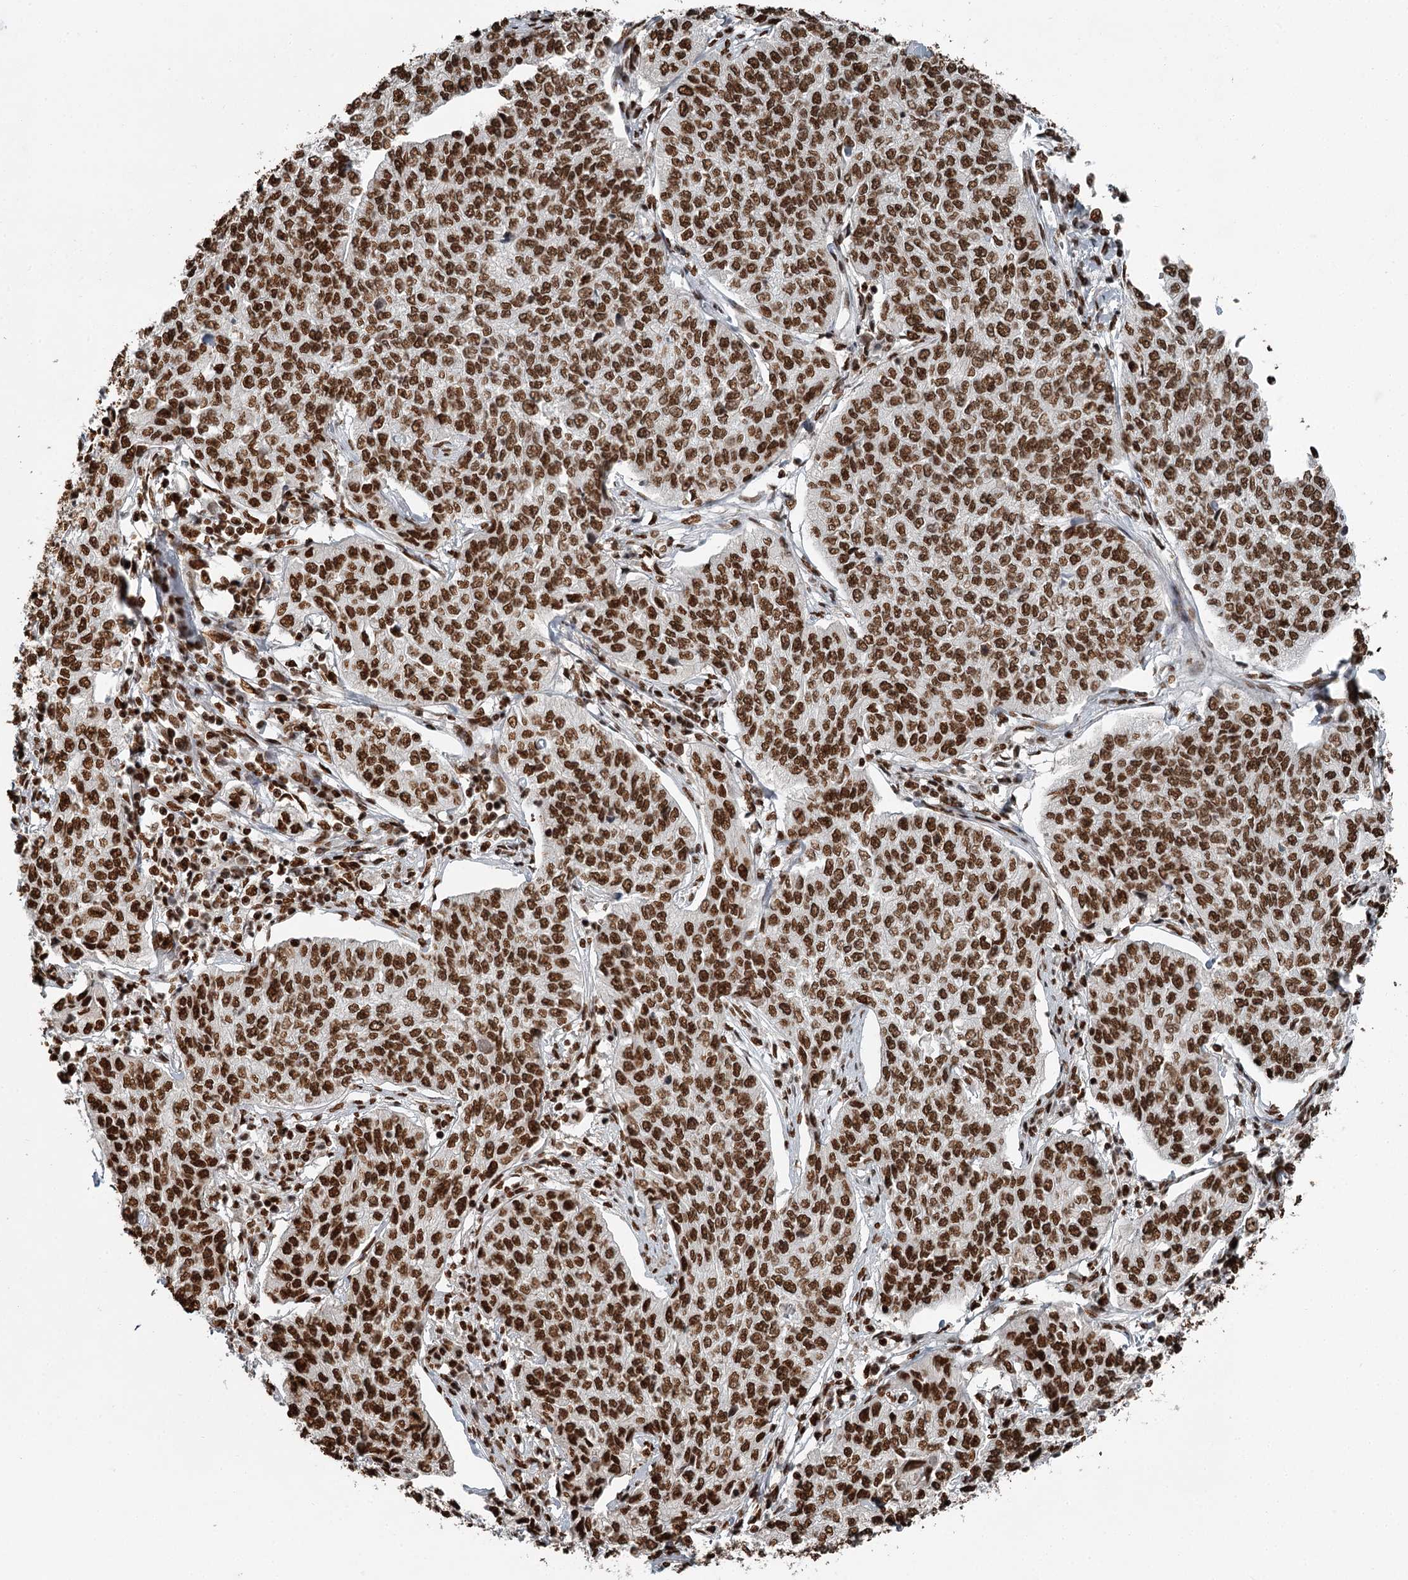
{"staining": {"intensity": "strong", "quantity": ">75%", "location": "nuclear"}, "tissue": "cervical cancer", "cell_type": "Tumor cells", "image_type": "cancer", "snomed": [{"axis": "morphology", "description": "Squamous cell carcinoma, NOS"}, {"axis": "topography", "description": "Cervix"}], "caption": "IHC micrograph of neoplastic tissue: cervical squamous cell carcinoma stained using immunohistochemistry reveals high levels of strong protein expression localized specifically in the nuclear of tumor cells, appearing as a nuclear brown color.", "gene": "RBBP7", "patient": {"sex": "female", "age": 35}}